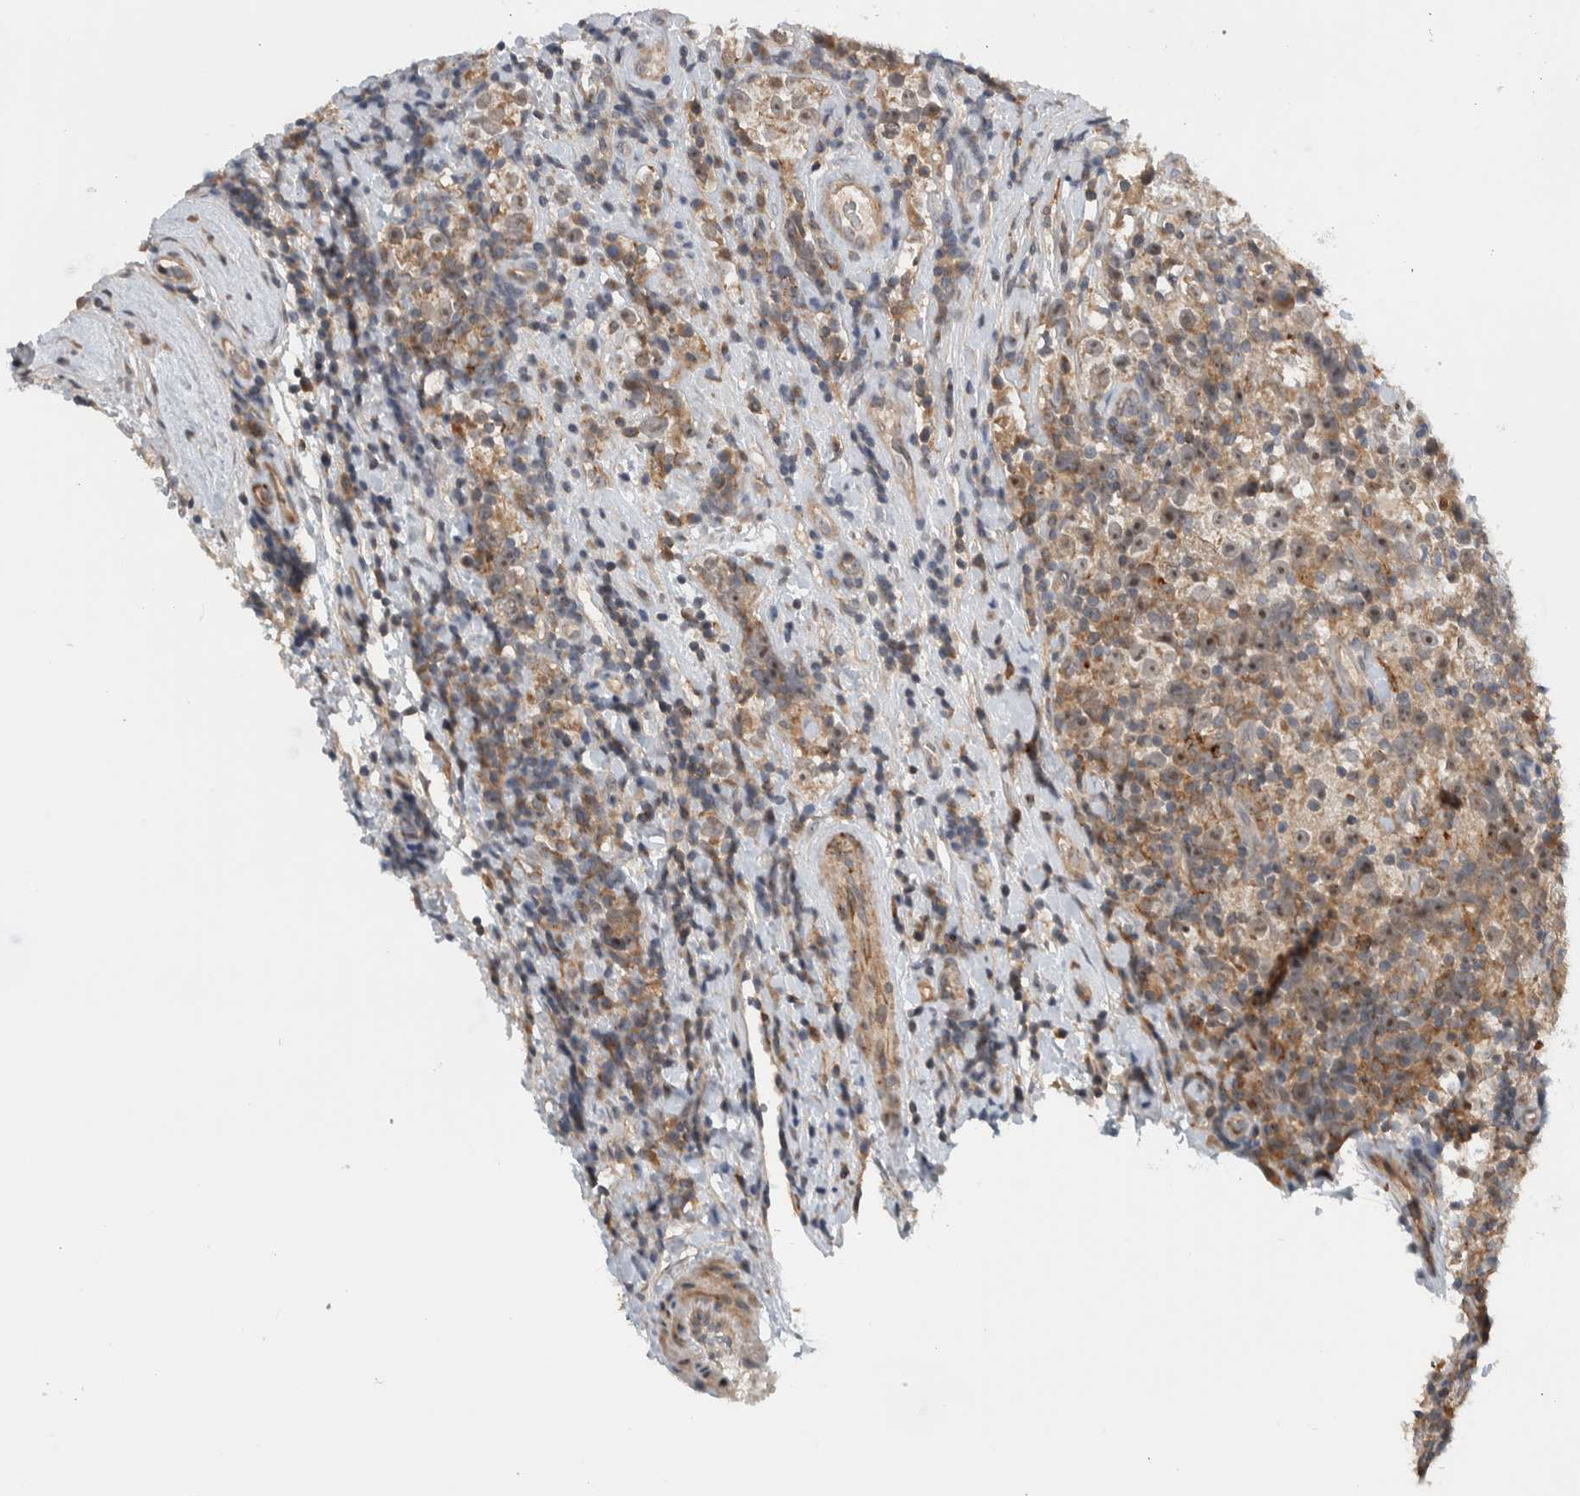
{"staining": {"intensity": "weak", "quantity": ">75%", "location": "cytoplasmic/membranous,nuclear"}, "tissue": "testis cancer", "cell_type": "Tumor cells", "image_type": "cancer", "snomed": [{"axis": "morphology", "description": "Normal tissue, NOS"}, {"axis": "morphology", "description": "Seminoma, NOS"}, {"axis": "topography", "description": "Testis"}], "caption": "This image displays immunohistochemistry staining of human testis cancer, with low weak cytoplasmic/membranous and nuclear positivity in about >75% of tumor cells.", "gene": "MPRIP", "patient": {"sex": "male", "age": 43}}